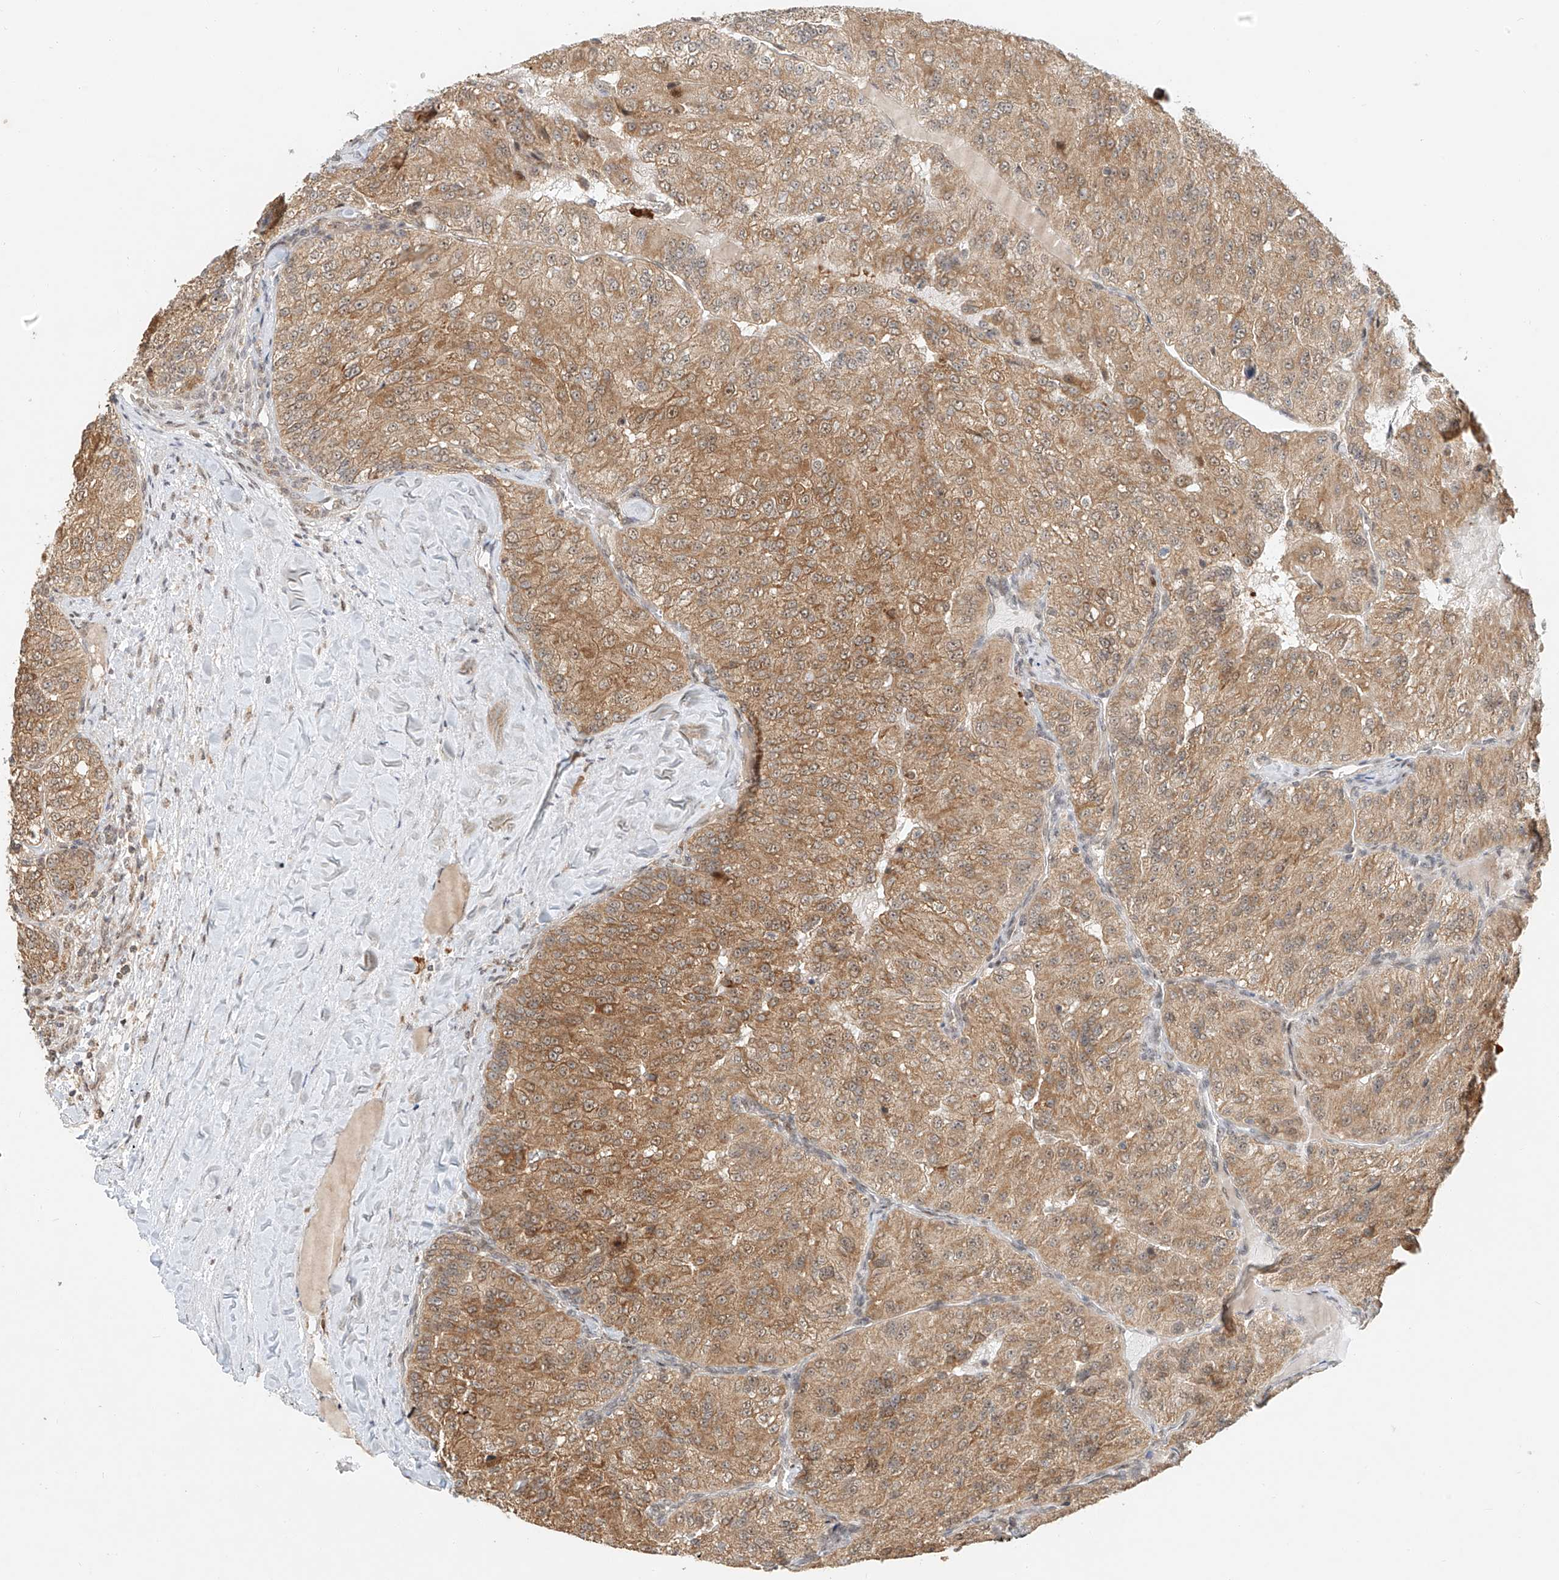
{"staining": {"intensity": "moderate", "quantity": ">75%", "location": "cytoplasmic/membranous"}, "tissue": "renal cancer", "cell_type": "Tumor cells", "image_type": "cancer", "snomed": [{"axis": "morphology", "description": "Adenocarcinoma, NOS"}, {"axis": "topography", "description": "Kidney"}], "caption": "Moderate cytoplasmic/membranous staining for a protein is identified in about >75% of tumor cells of renal cancer using immunohistochemistry.", "gene": "SYTL3", "patient": {"sex": "female", "age": 63}}